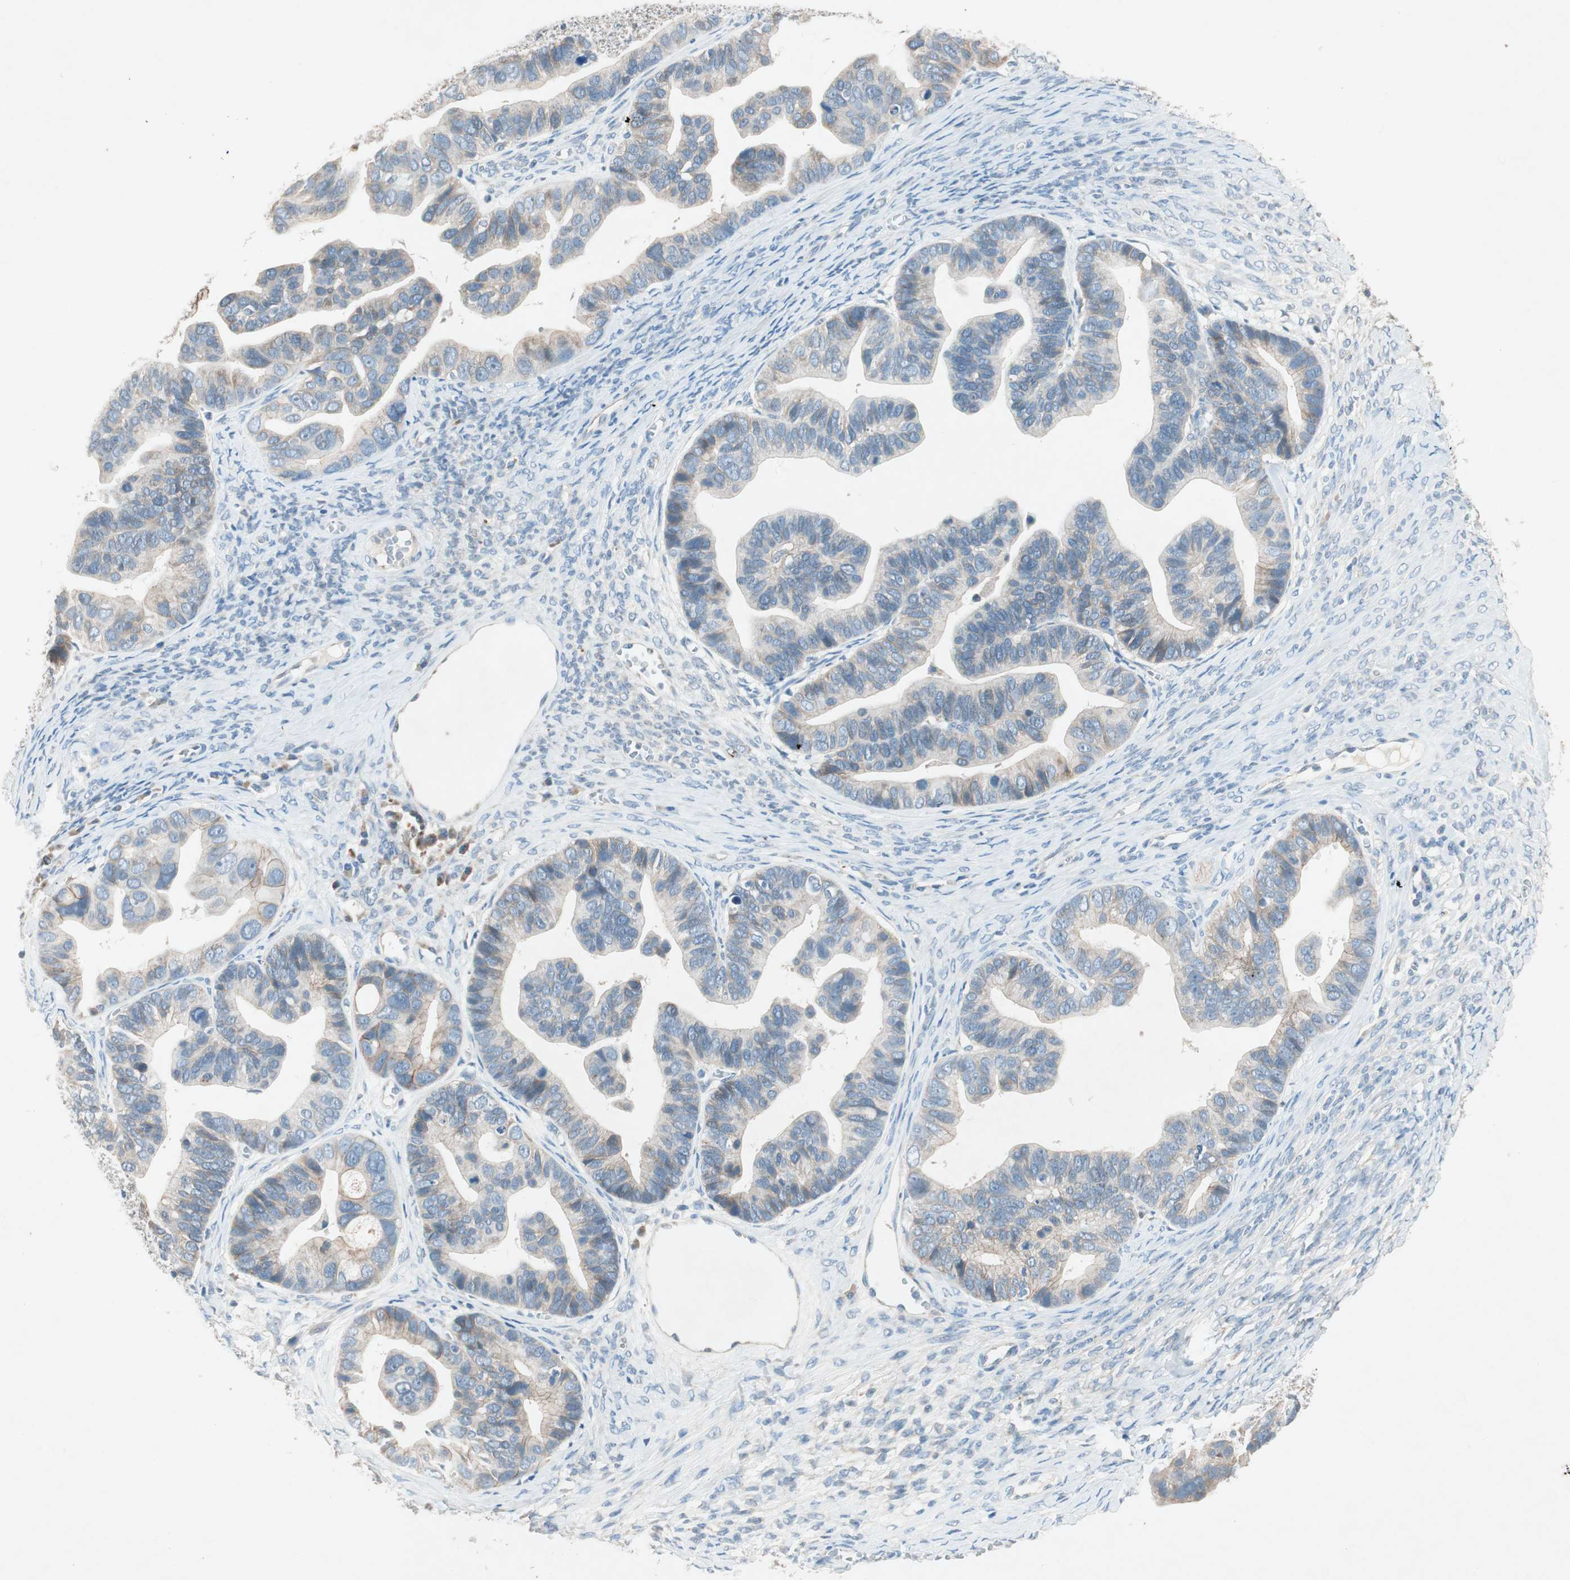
{"staining": {"intensity": "moderate", "quantity": "25%-75%", "location": "cytoplasmic/membranous"}, "tissue": "ovarian cancer", "cell_type": "Tumor cells", "image_type": "cancer", "snomed": [{"axis": "morphology", "description": "Cystadenocarcinoma, serous, NOS"}, {"axis": "topography", "description": "Ovary"}], "caption": "A photomicrograph showing moderate cytoplasmic/membranous expression in about 25%-75% of tumor cells in ovarian serous cystadenocarcinoma, as visualized by brown immunohistochemical staining.", "gene": "NKAIN1", "patient": {"sex": "female", "age": 56}}